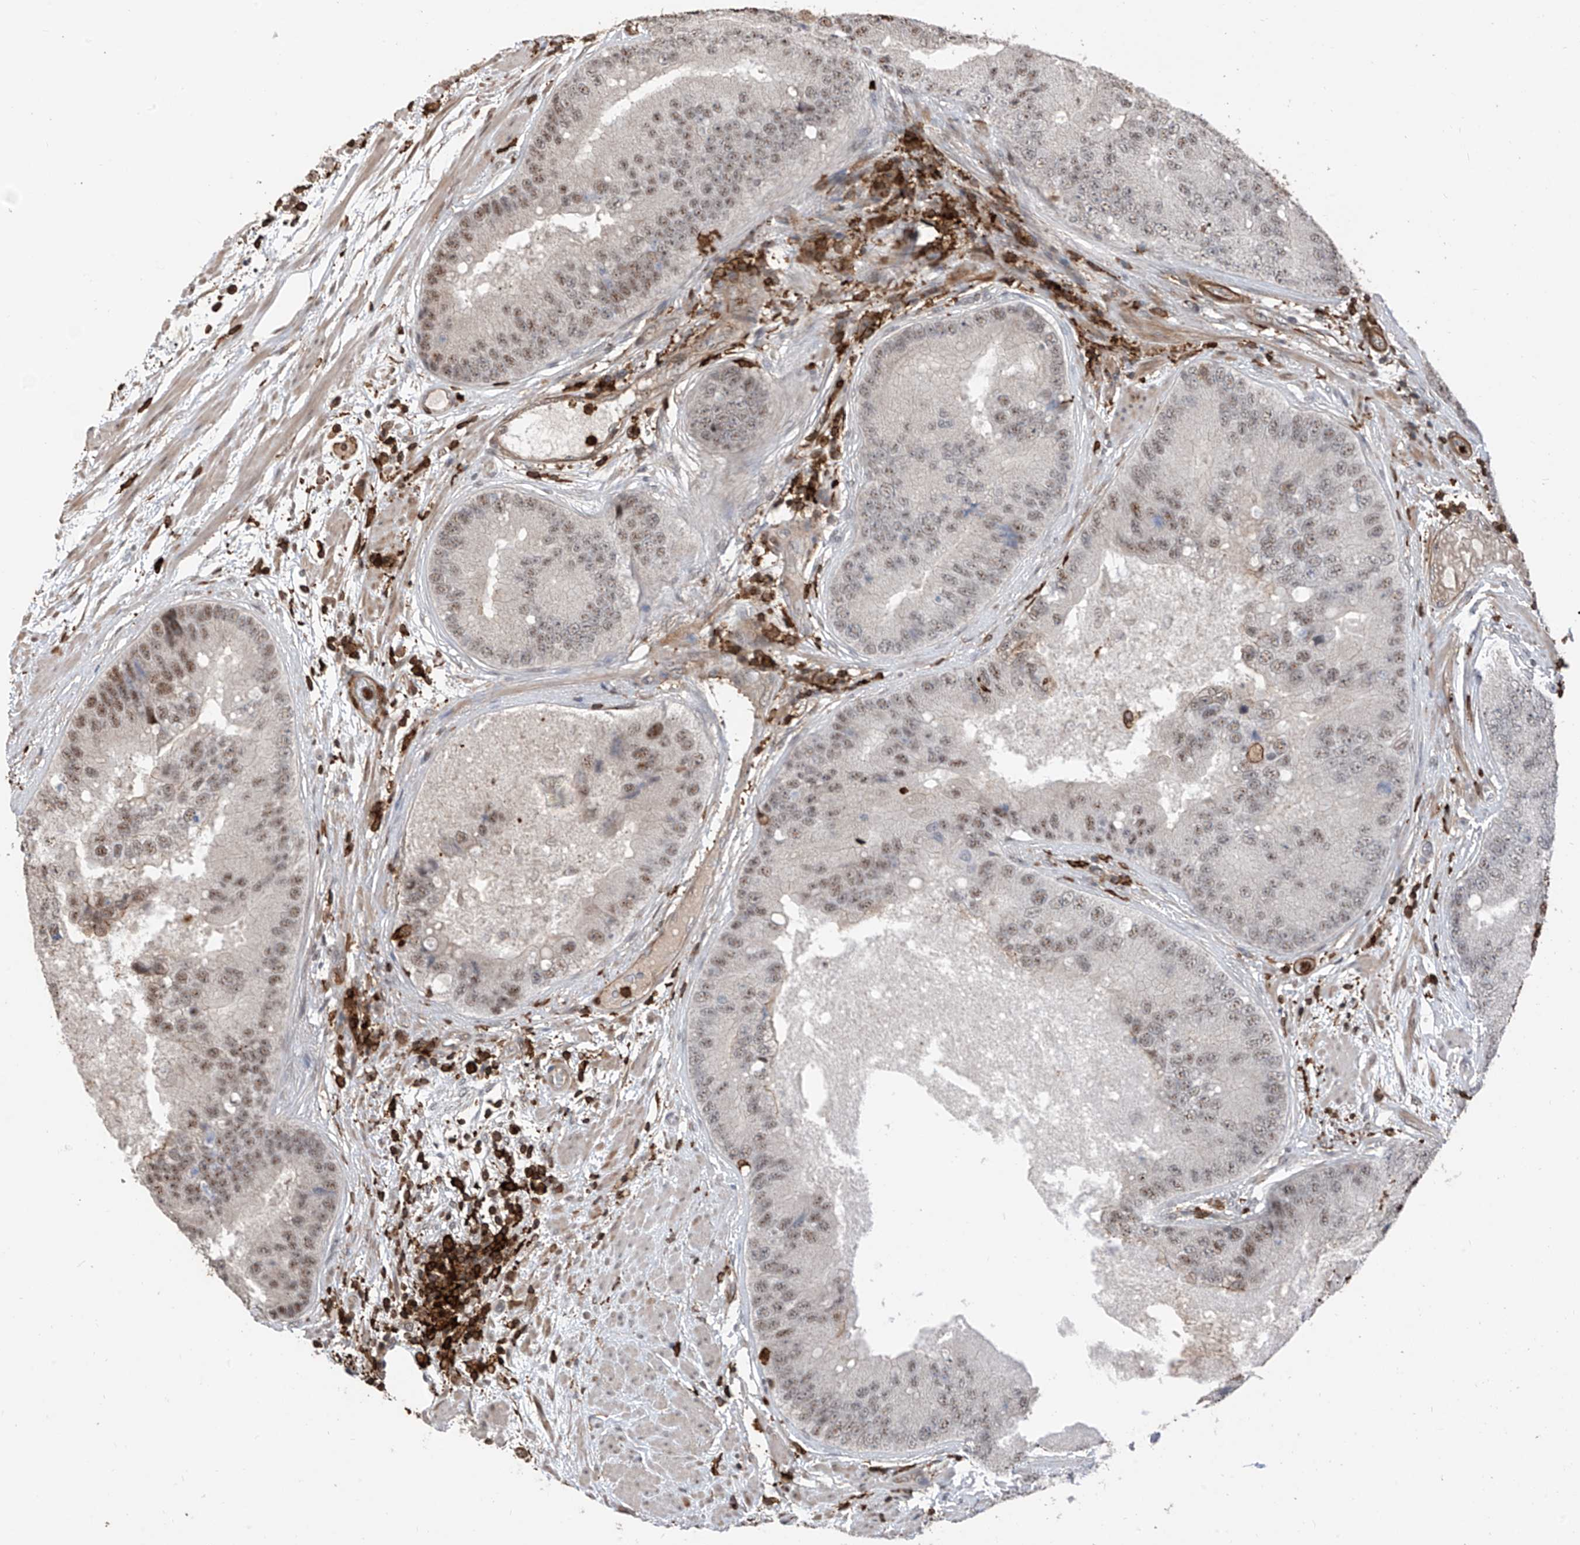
{"staining": {"intensity": "weak", "quantity": ">75%", "location": "nuclear"}, "tissue": "prostate cancer", "cell_type": "Tumor cells", "image_type": "cancer", "snomed": [{"axis": "morphology", "description": "Adenocarcinoma, High grade"}, {"axis": "topography", "description": "Prostate"}], "caption": "Protein staining of high-grade adenocarcinoma (prostate) tissue shows weak nuclear staining in about >75% of tumor cells.", "gene": "MICAL1", "patient": {"sex": "male", "age": 70}}